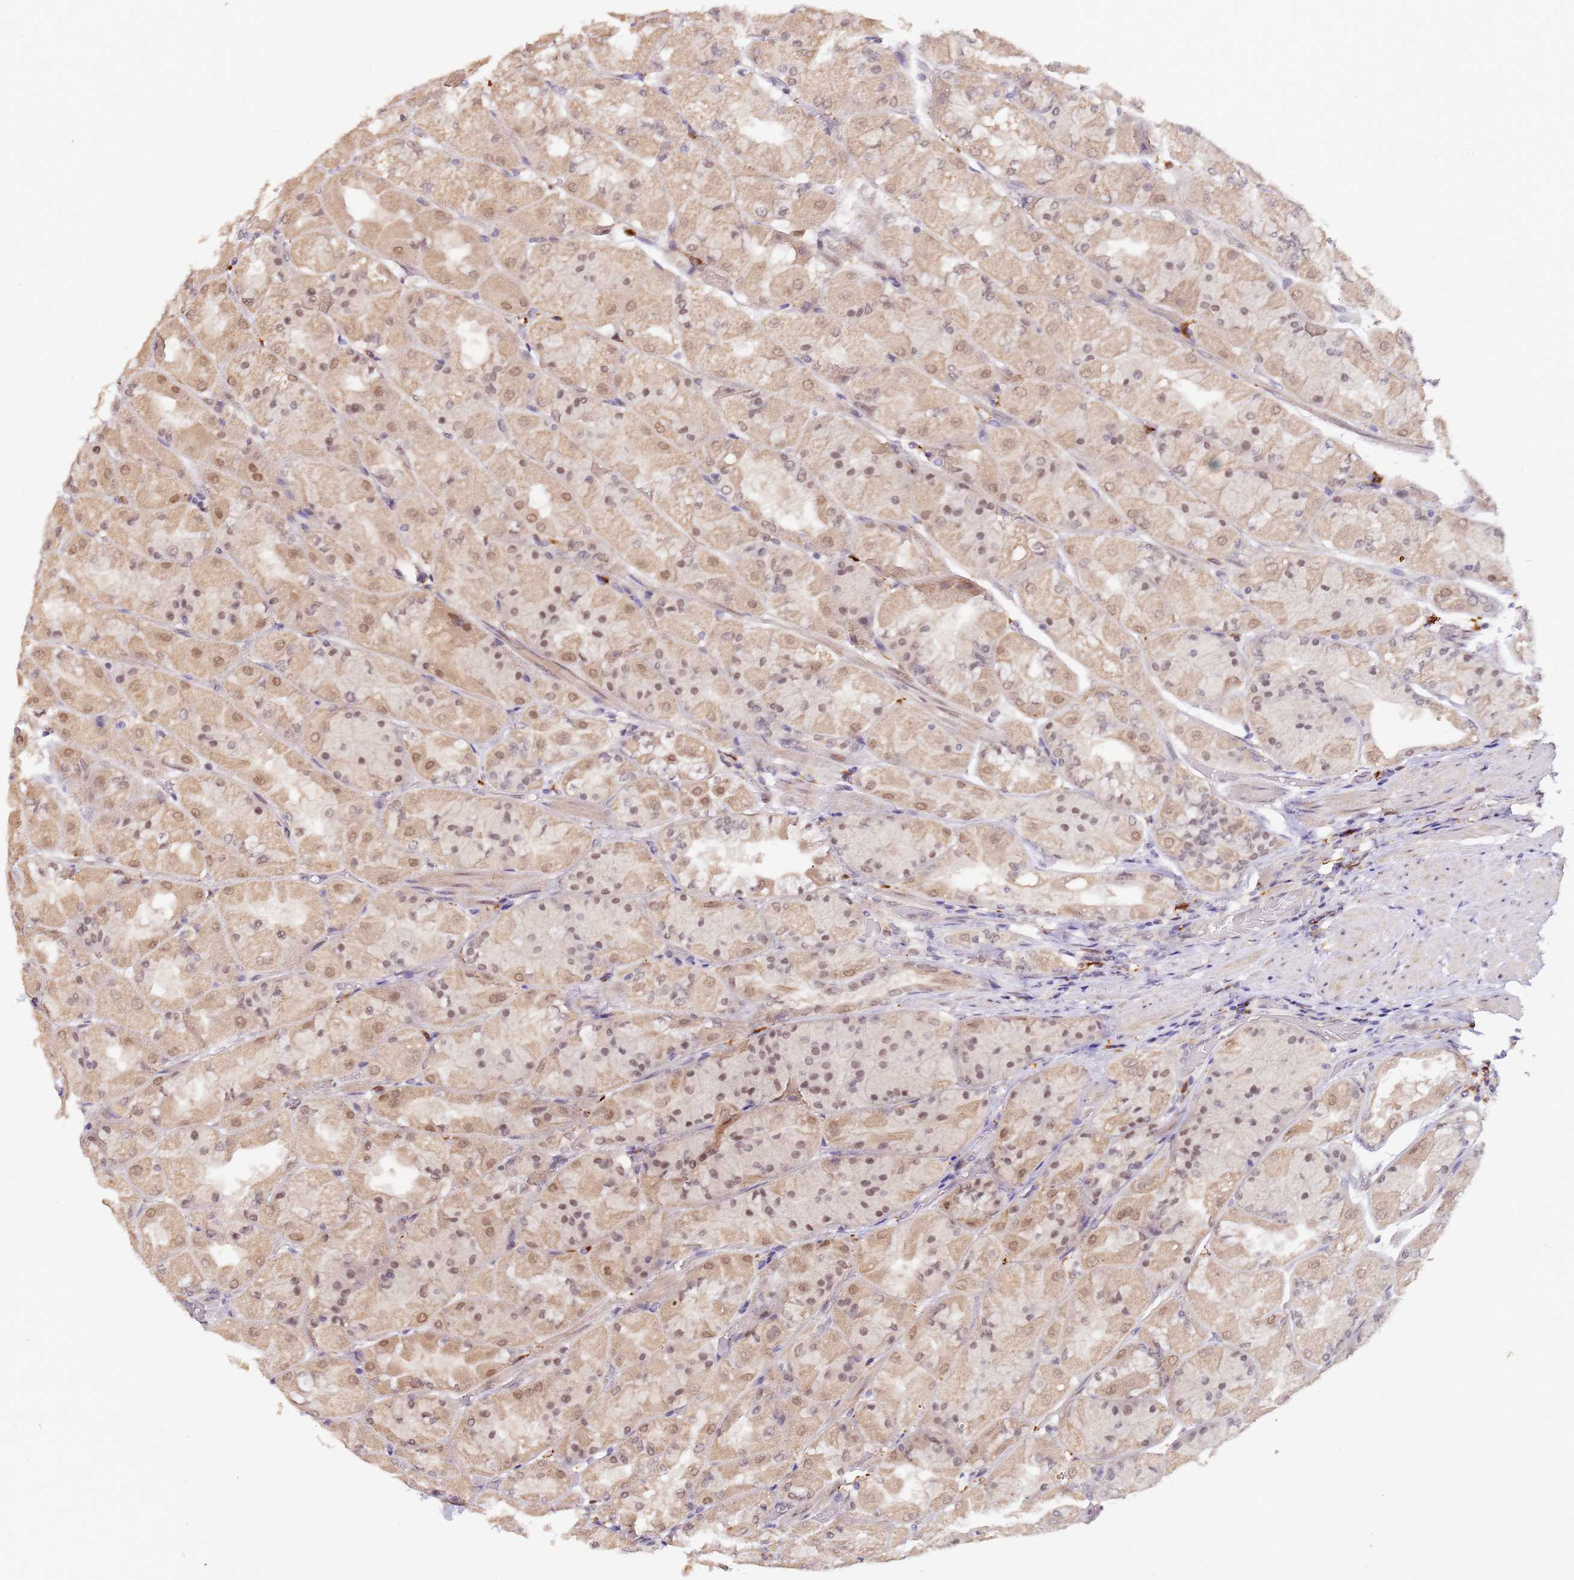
{"staining": {"intensity": "moderate", "quantity": ">75%", "location": "cytoplasmic/membranous,nuclear"}, "tissue": "stomach", "cell_type": "Glandular cells", "image_type": "normal", "snomed": [{"axis": "morphology", "description": "Normal tissue, NOS"}, {"axis": "topography", "description": "Stomach"}], "caption": "Immunohistochemical staining of unremarkable human stomach exhibits moderate cytoplasmic/membranous,nuclear protein staining in approximately >75% of glandular cells. (Brightfield microscopy of DAB IHC at high magnification).", "gene": "LGALSL", "patient": {"sex": "female", "age": 61}}